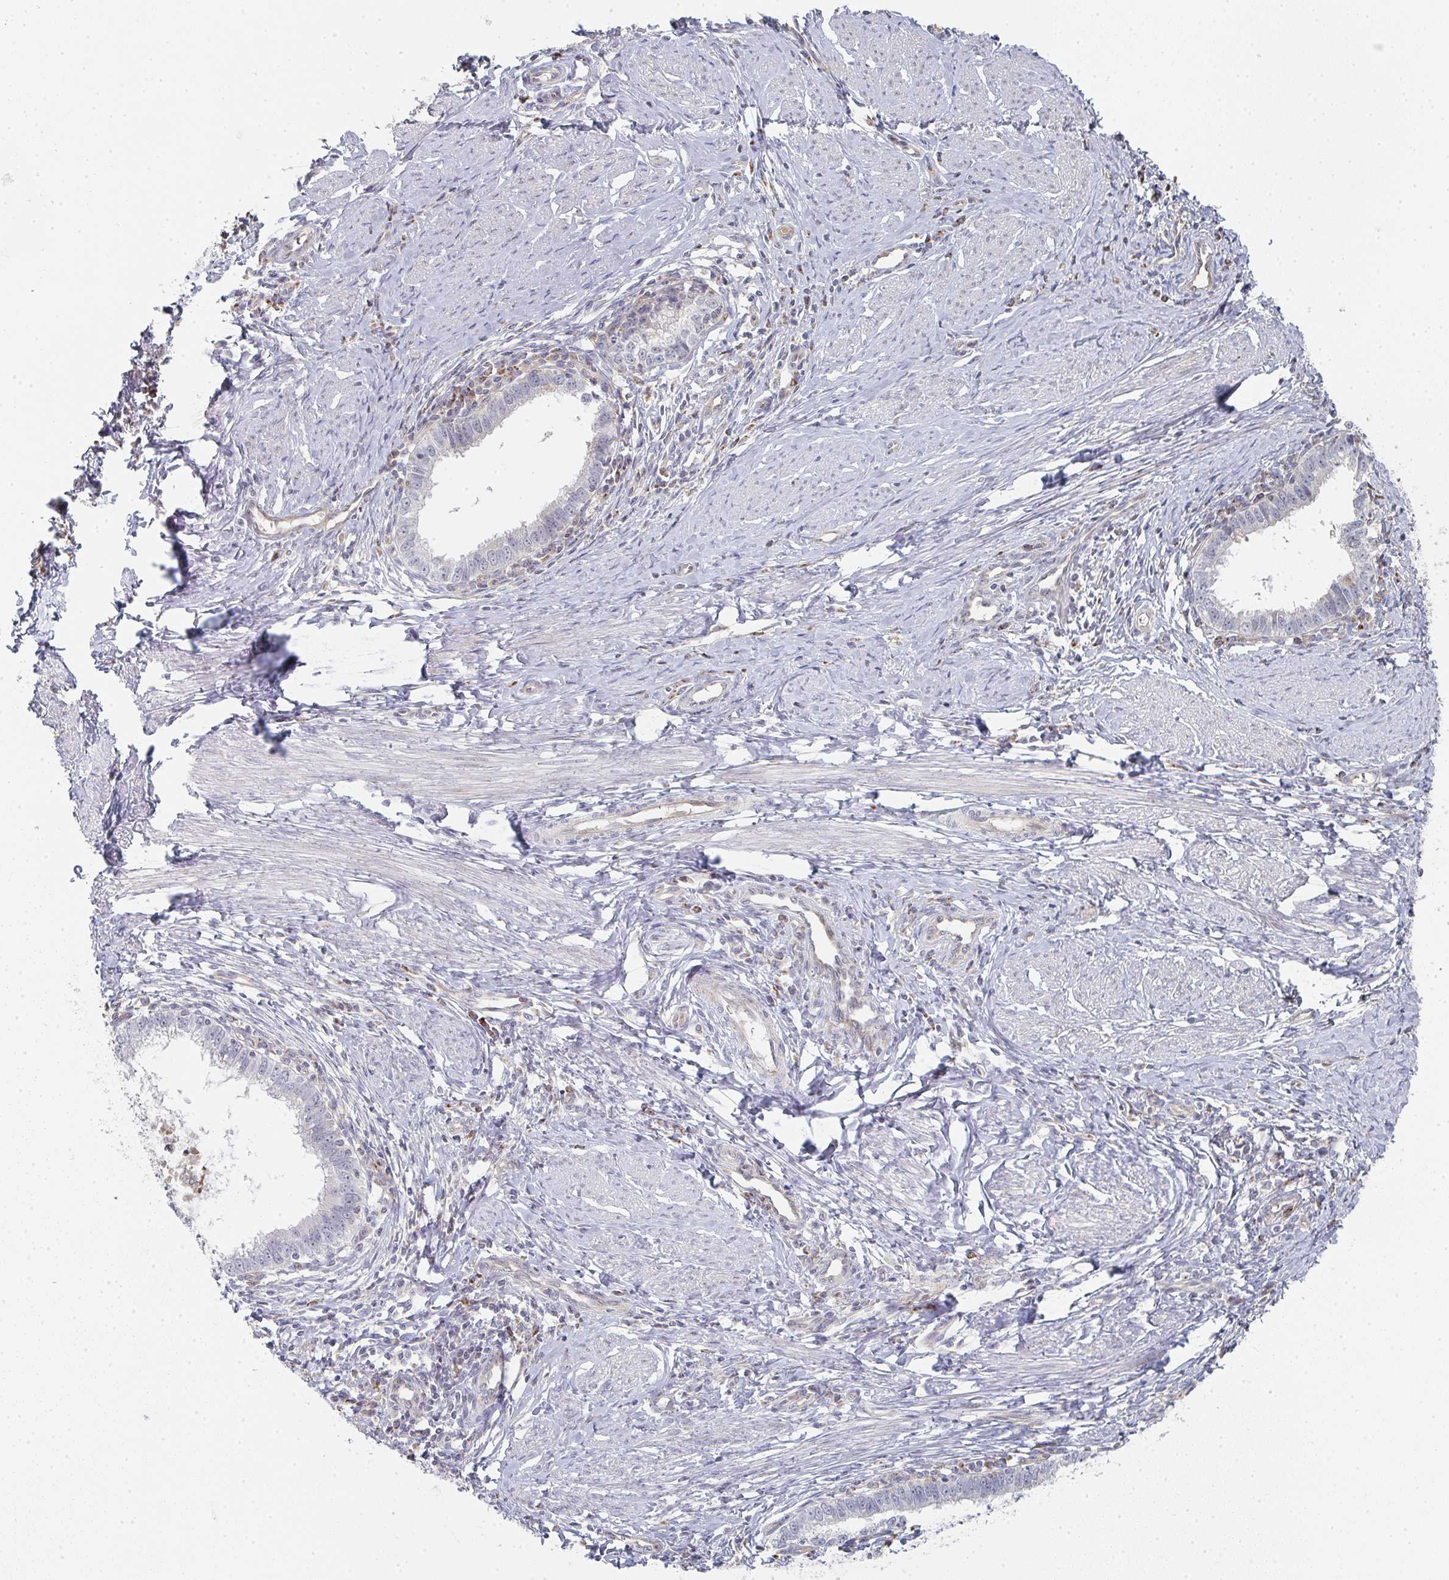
{"staining": {"intensity": "negative", "quantity": "none", "location": "none"}, "tissue": "cervical cancer", "cell_type": "Tumor cells", "image_type": "cancer", "snomed": [{"axis": "morphology", "description": "Adenocarcinoma, NOS"}, {"axis": "topography", "description": "Cervix"}], "caption": "Protein analysis of cervical cancer displays no significant staining in tumor cells. (Stains: DAB (3,3'-diaminobenzidine) immunohistochemistry (IHC) with hematoxylin counter stain, Microscopy: brightfield microscopy at high magnification).", "gene": "ZNF526", "patient": {"sex": "female", "age": 36}}